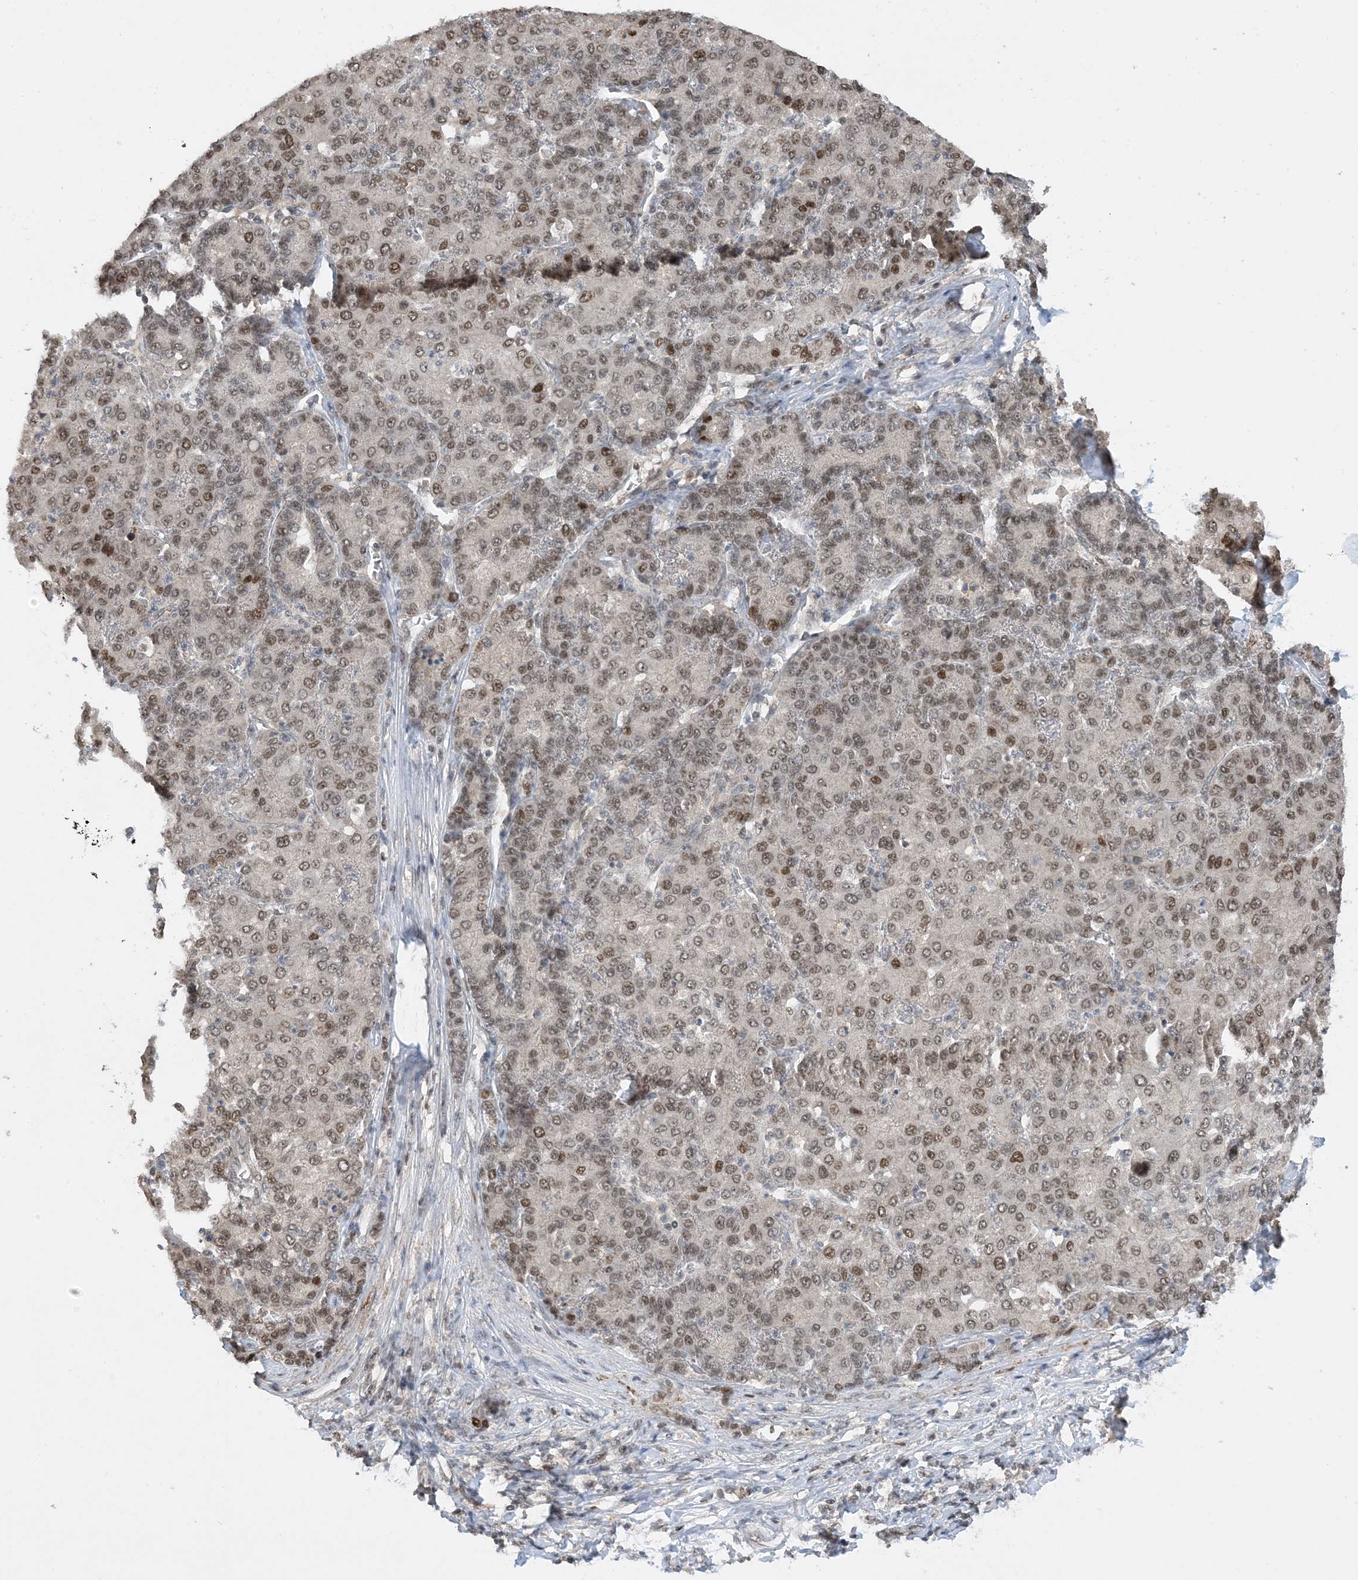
{"staining": {"intensity": "moderate", "quantity": ">75%", "location": "nuclear"}, "tissue": "liver cancer", "cell_type": "Tumor cells", "image_type": "cancer", "snomed": [{"axis": "morphology", "description": "Carcinoma, Hepatocellular, NOS"}, {"axis": "topography", "description": "Liver"}], "caption": "Immunohistochemistry (IHC) staining of liver cancer, which reveals medium levels of moderate nuclear positivity in about >75% of tumor cells indicating moderate nuclear protein positivity. The staining was performed using DAB (brown) for protein detection and nuclei were counterstained in hematoxylin (blue).", "gene": "ACYP2", "patient": {"sex": "male", "age": 65}}